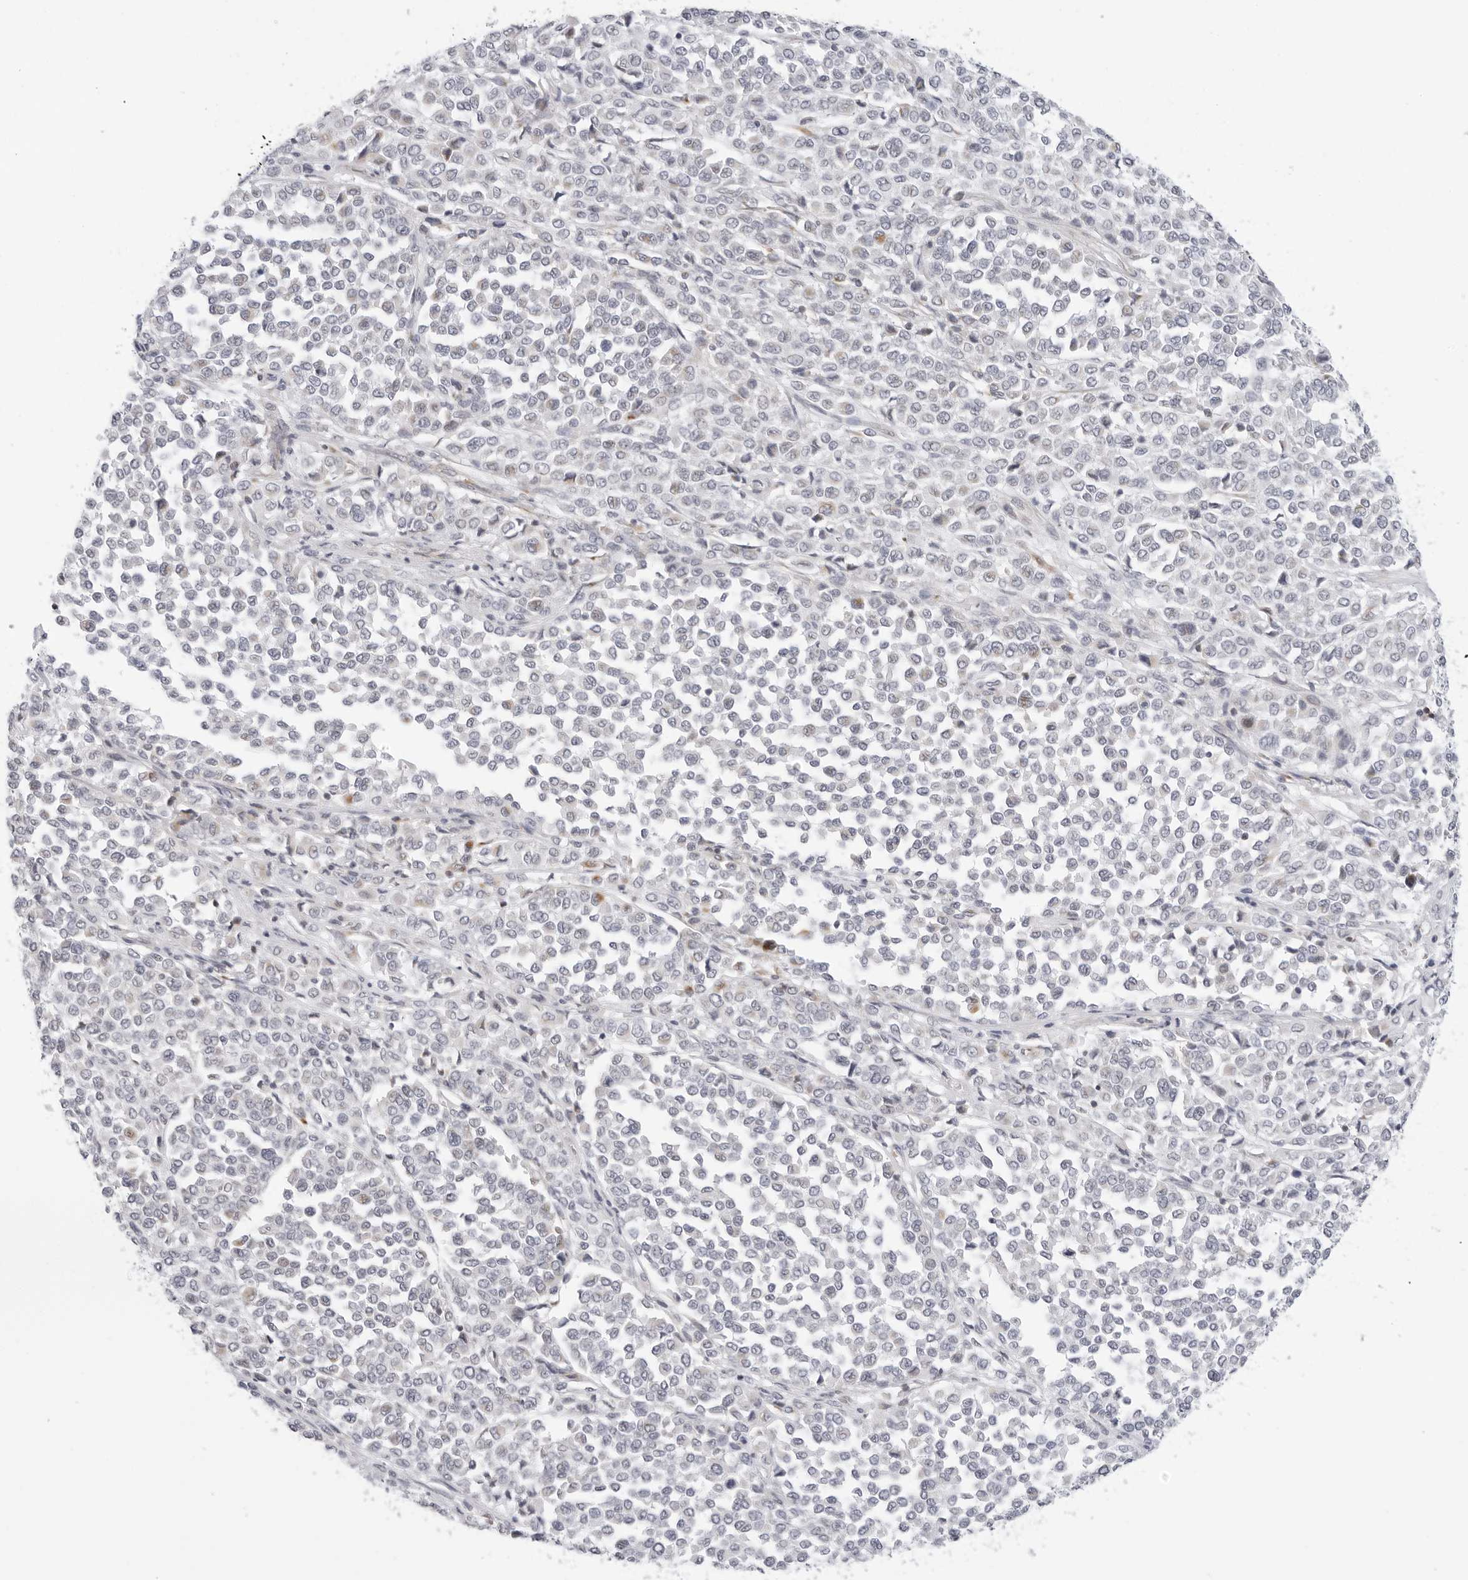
{"staining": {"intensity": "negative", "quantity": "none", "location": "none"}, "tissue": "melanoma", "cell_type": "Tumor cells", "image_type": "cancer", "snomed": [{"axis": "morphology", "description": "Malignant melanoma, Metastatic site"}, {"axis": "topography", "description": "Pancreas"}], "caption": "Human melanoma stained for a protein using IHC reveals no positivity in tumor cells.", "gene": "CIART", "patient": {"sex": "female", "age": 30}}